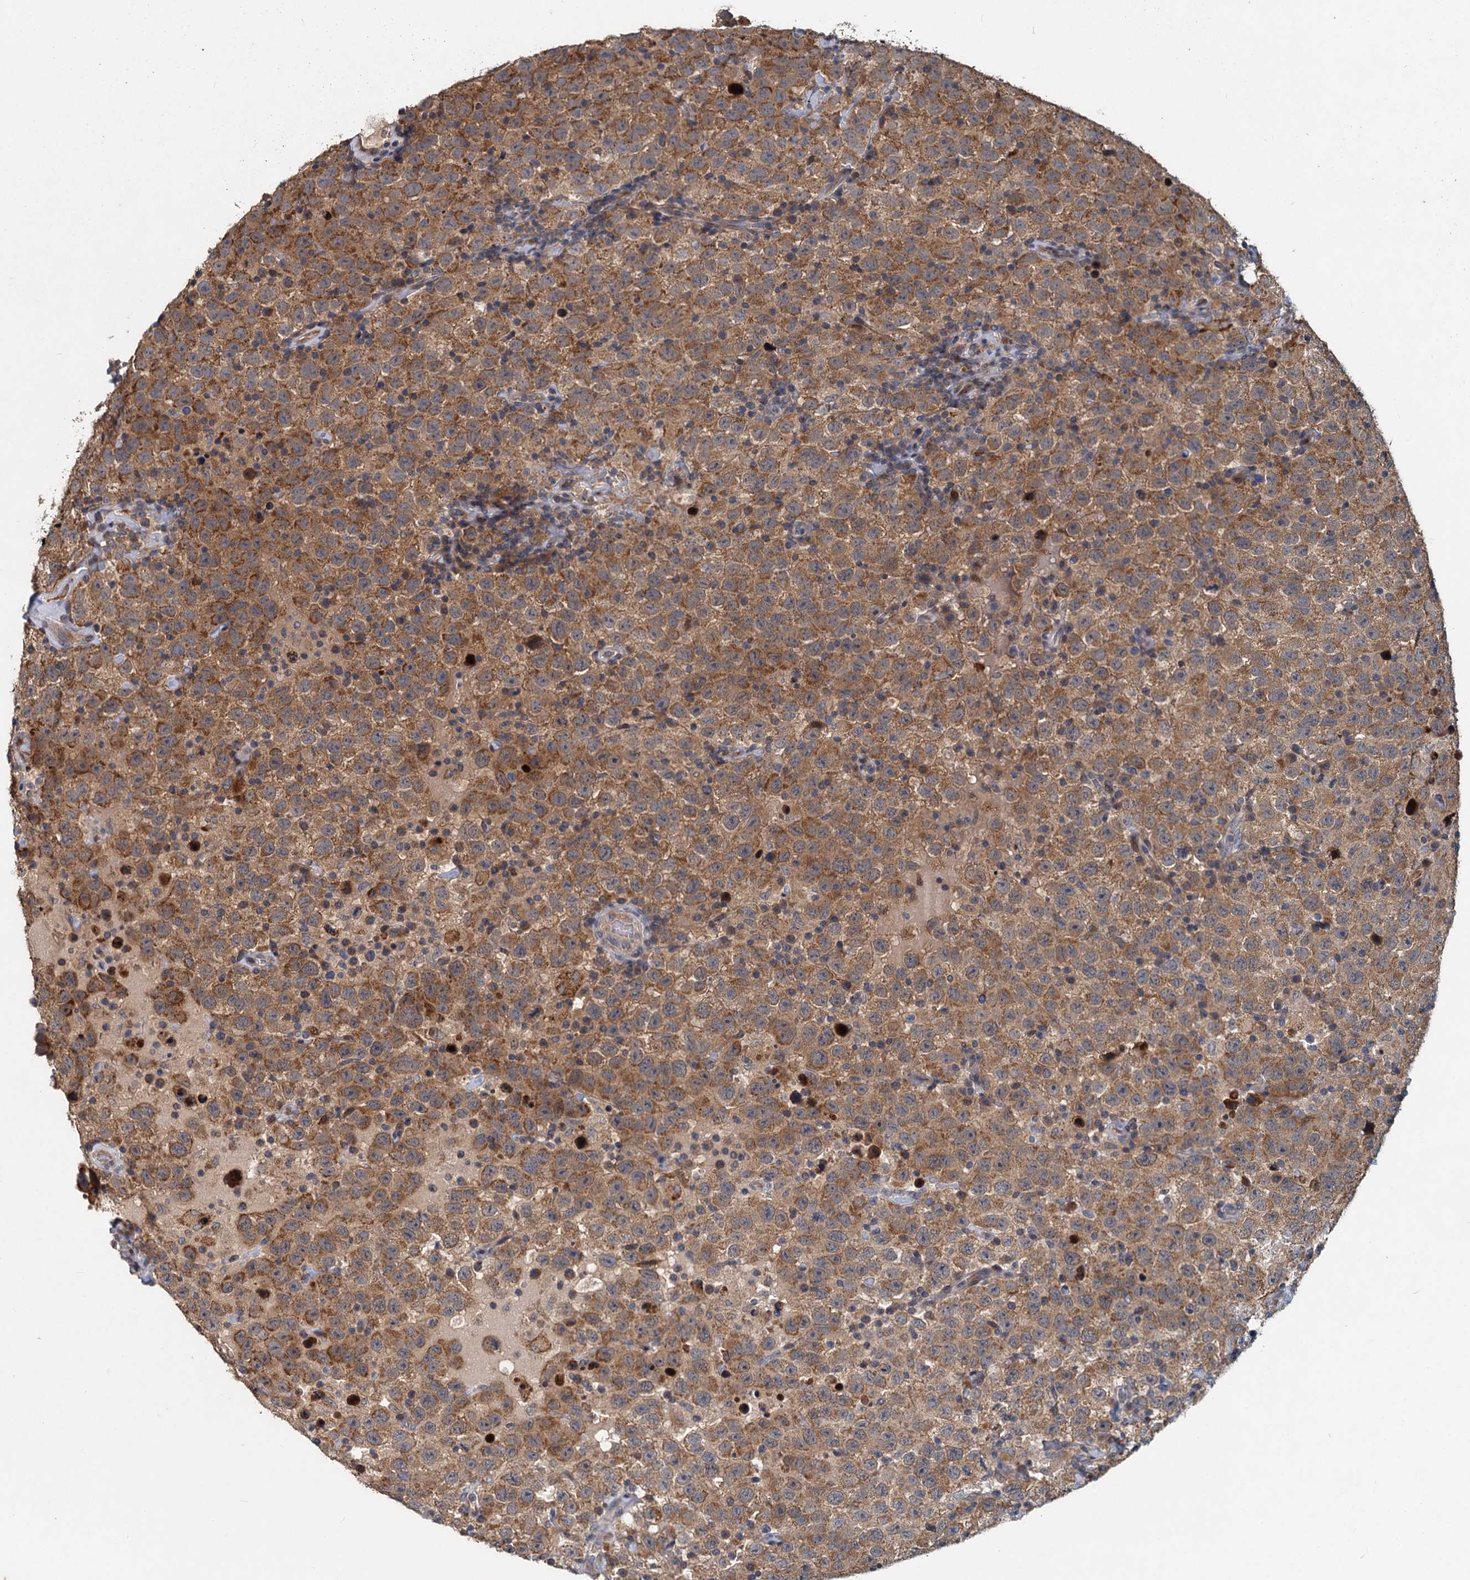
{"staining": {"intensity": "moderate", "quantity": ">75%", "location": "cytoplasmic/membranous"}, "tissue": "testis cancer", "cell_type": "Tumor cells", "image_type": "cancer", "snomed": [{"axis": "morphology", "description": "Seminoma, NOS"}, {"axis": "topography", "description": "Testis"}], "caption": "A brown stain labels moderate cytoplasmic/membranous expression of a protein in human testis cancer tumor cells.", "gene": "OTUB1", "patient": {"sex": "male", "age": 41}}